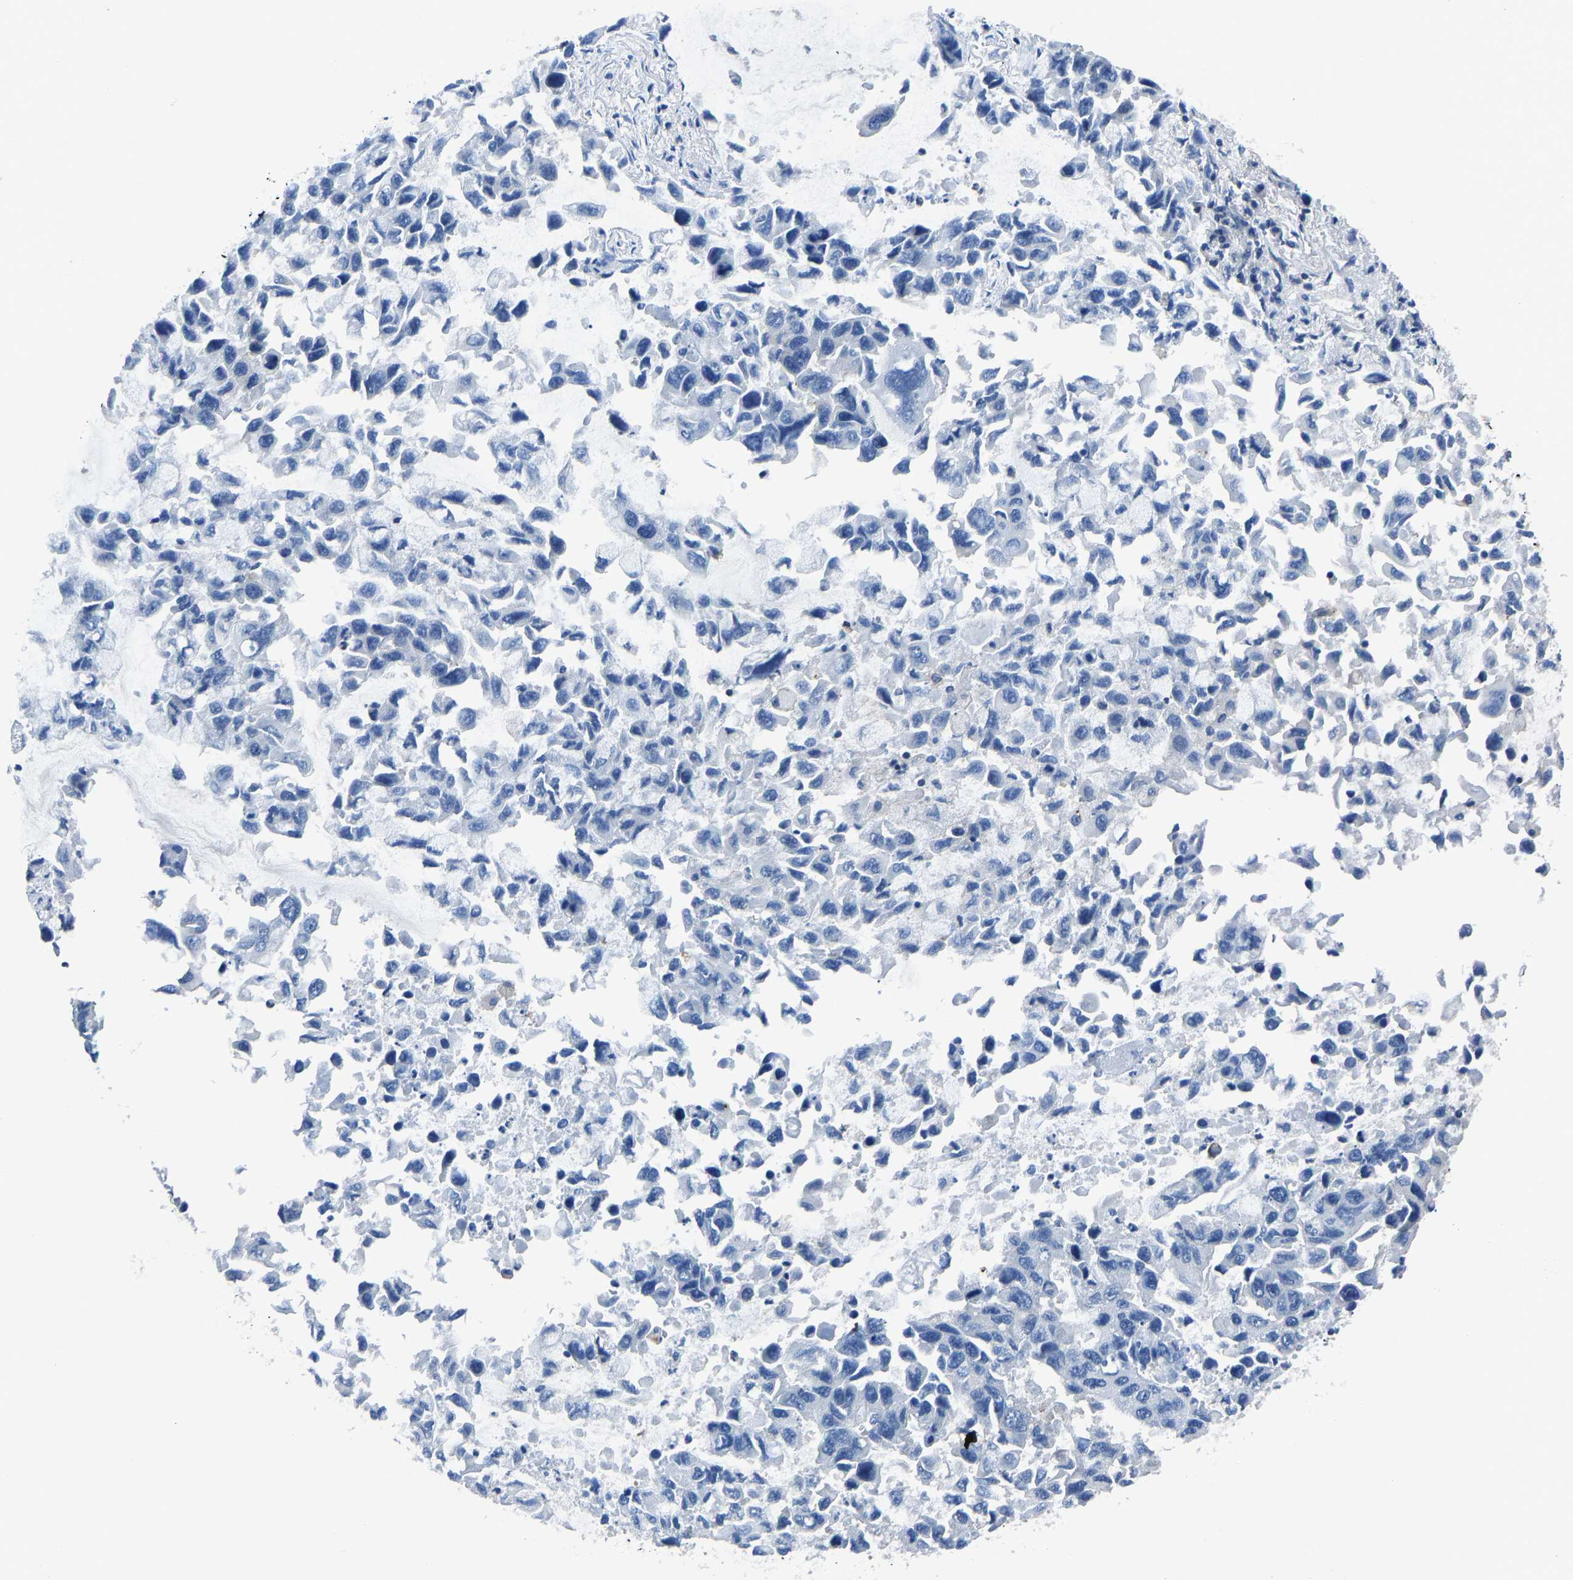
{"staining": {"intensity": "negative", "quantity": "none", "location": "none"}, "tissue": "lung cancer", "cell_type": "Tumor cells", "image_type": "cancer", "snomed": [{"axis": "morphology", "description": "Adenocarcinoma, NOS"}, {"axis": "topography", "description": "Lung"}], "caption": "Adenocarcinoma (lung) stained for a protein using immunohistochemistry (IHC) demonstrates no positivity tumor cells.", "gene": "PRKAR1A", "patient": {"sex": "male", "age": 64}}